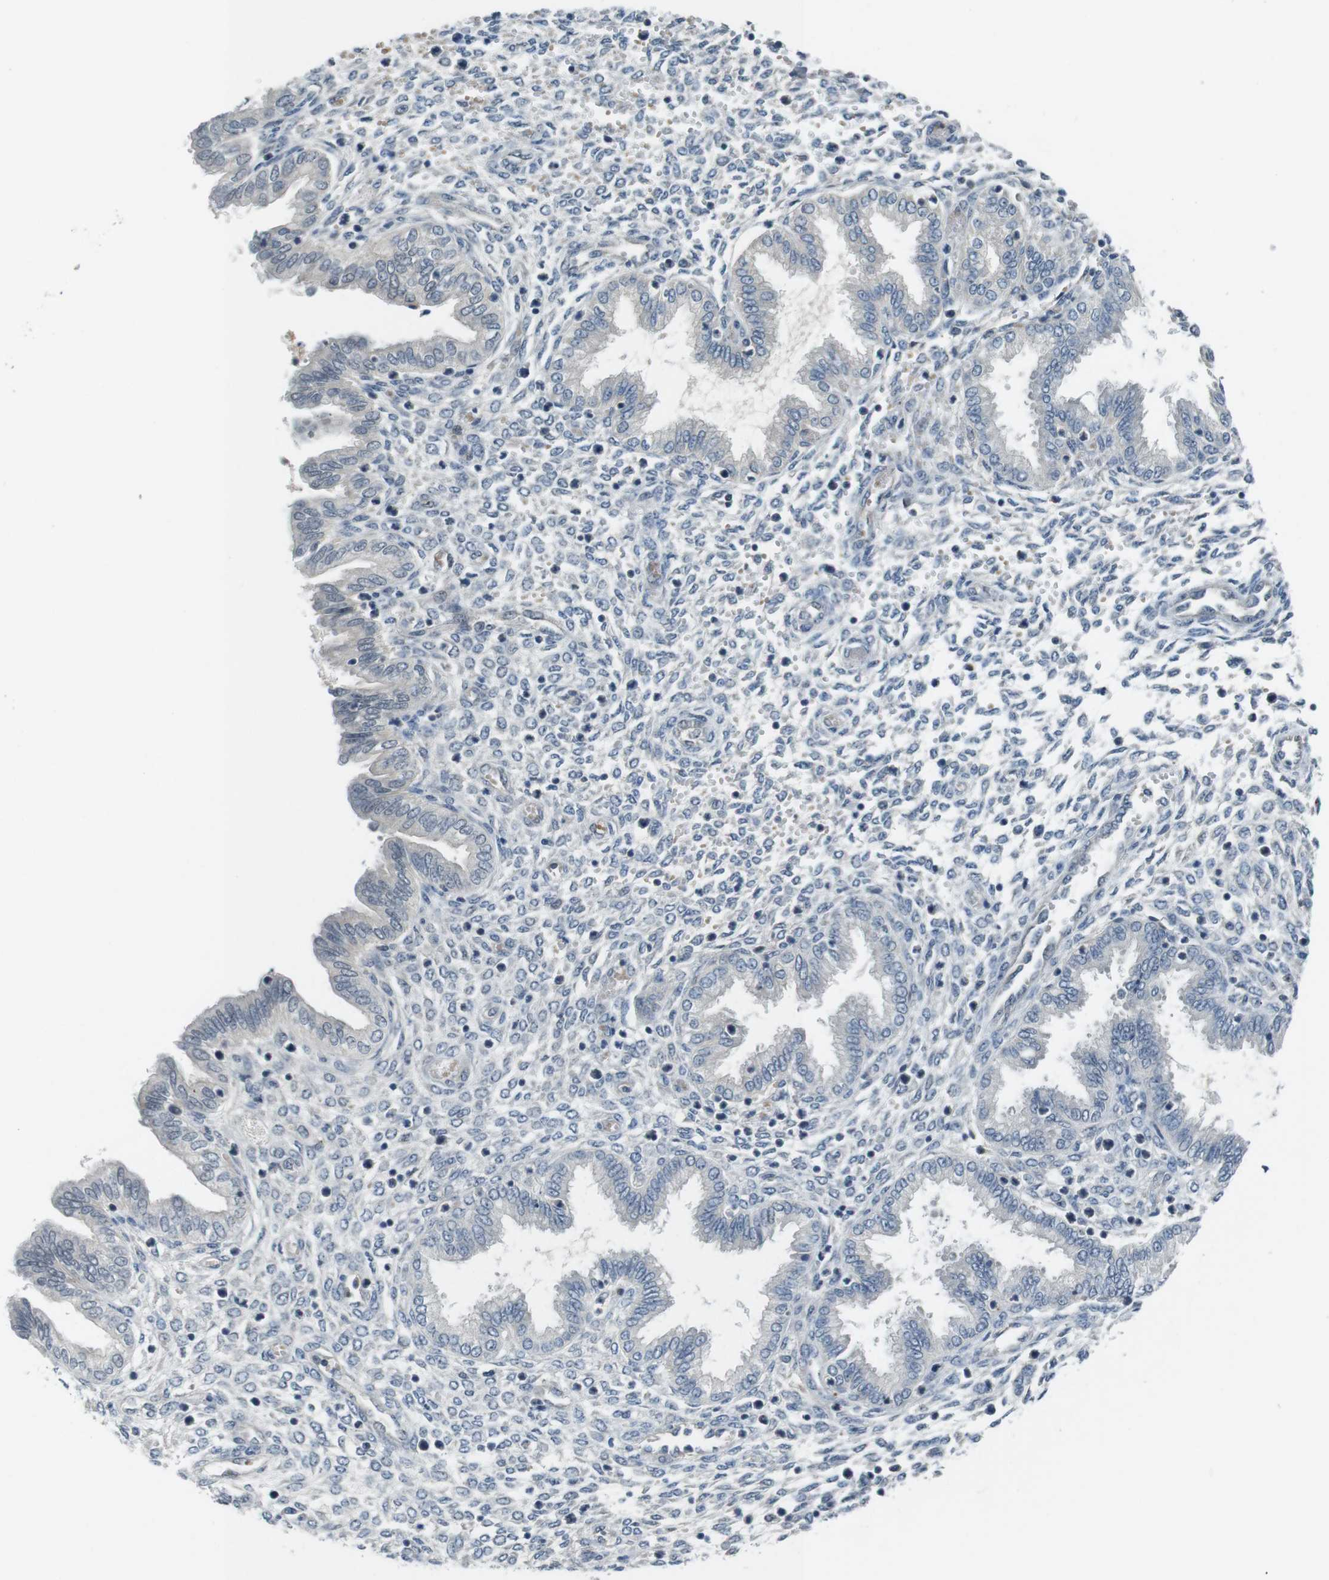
{"staining": {"intensity": "weak", "quantity": "<25%", "location": "nuclear"}, "tissue": "endometrium", "cell_type": "Cells in endometrial stroma", "image_type": "normal", "snomed": [{"axis": "morphology", "description": "Normal tissue, NOS"}, {"axis": "topography", "description": "Endometrium"}], "caption": "Immunohistochemistry (IHC) photomicrograph of normal human endometrium stained for a protein (brown), which displays no expression in cells in endometrial stroma. Brightfield microscopy of IHC stained with DAB (brown) and hematoxylin (blue), captured at high magnification.", "gene": "MAPKAPK5", "patient": {"sex": "female", "age": 33}}